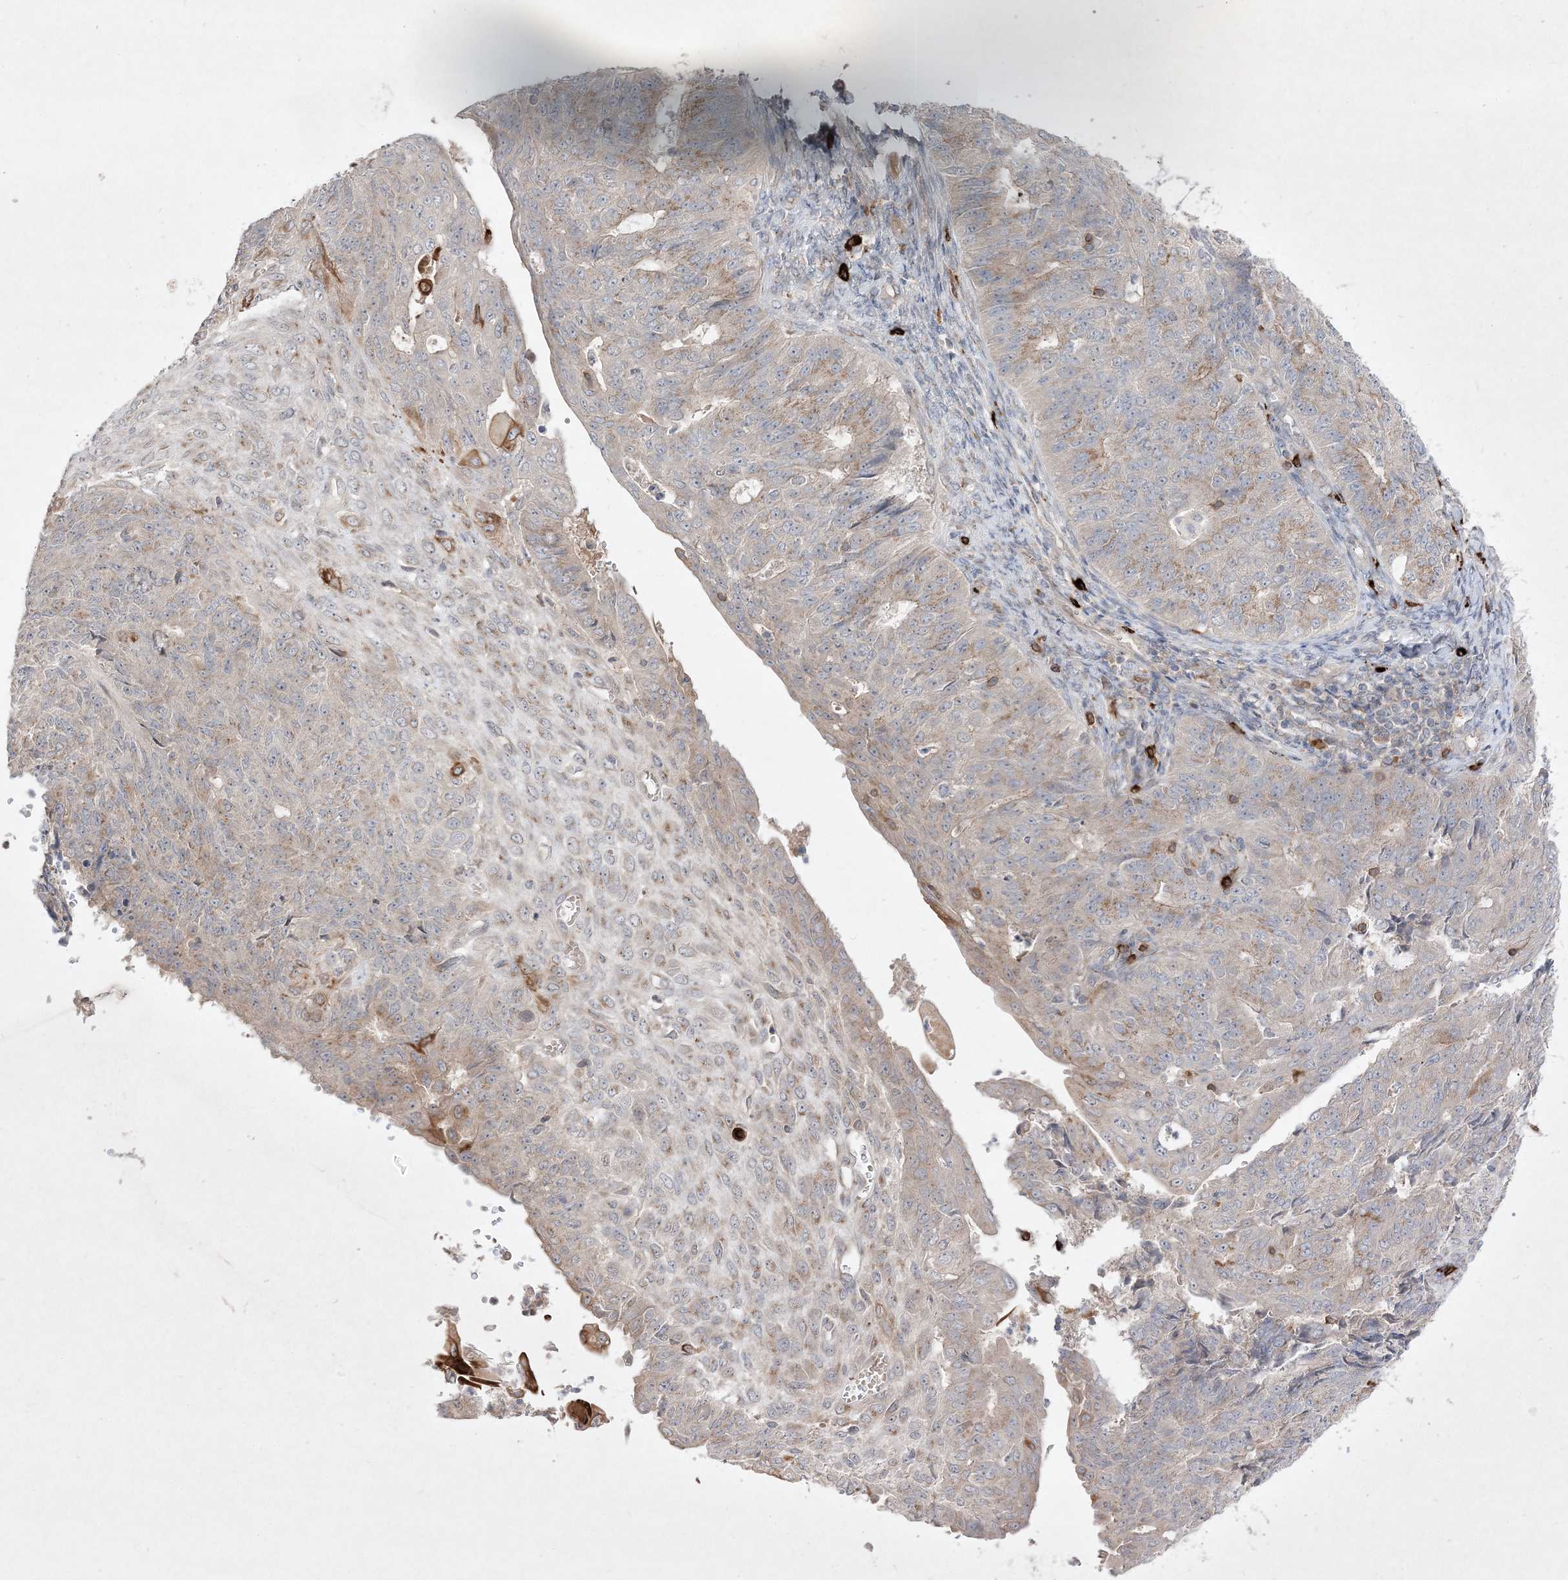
{"staining": {"intensity": "moderate", "quantity": "<25%", "location": "cytoplasmic/membranous"}, "tissue": "endometrial cancer", "cell_type": "Tumor cells", "image_type": "cancer", "snomed": [{"axis": "morphology", "description": "Adenocarcinoma, NOS"}, {"axis": "topography", "description": "Endometrium"}], "caption": "High-magnification brightfield microscopy of endometrial cancer stained with DAB (brown) and counterstained with hematoxylin (blue). tumor cells exhibit moderate cytoplasmic/membranous positivity is present in approximately<25% of cells.", "gene": "CLNK", "patient": {"sex": "female", "age": 32}}